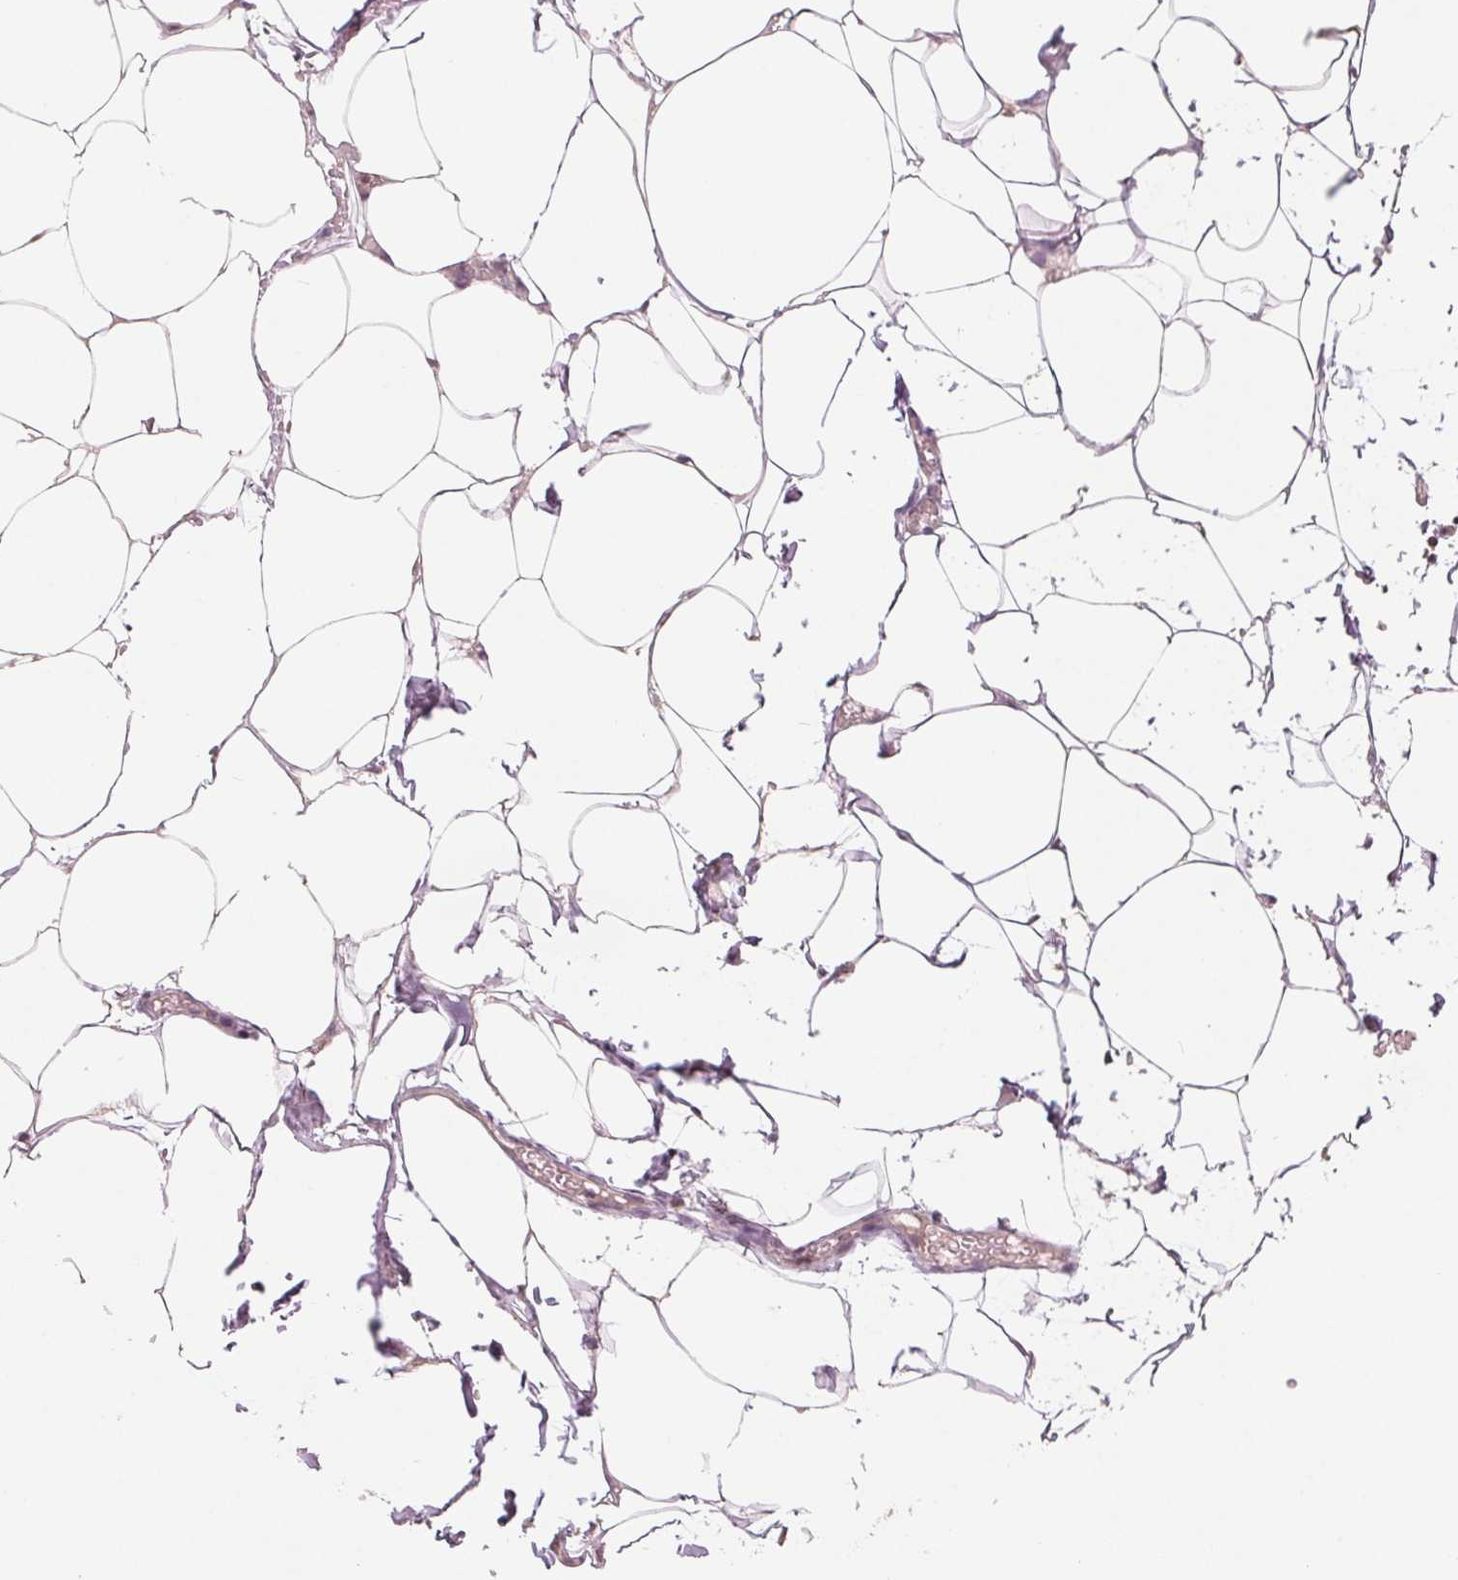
{"staining": {"intensity": "weak", "quantity": "25%-75%", "location": "cytoplasmic/membranous"}, "tissue": "adipose tissue", "cell_type": "Adipocytes", "image_type": "normal", "snomed": [{"axis": "morphology", "description": "Normal tissue, NOS"}, {"axis": "topography", "description": "Prostate"}, {"axis": "topography", "description": "Peripheral nerve tissue"}], "caption": "A brown stain highlights weak cytoplasmic/membranous expression of a protein in adipocytes of normal human adipose tissue. (Brightfield microscopy of DAB IHC at high magnification).", "gene": "AQP8", "patient": {"sex": "male", "age": 55}}